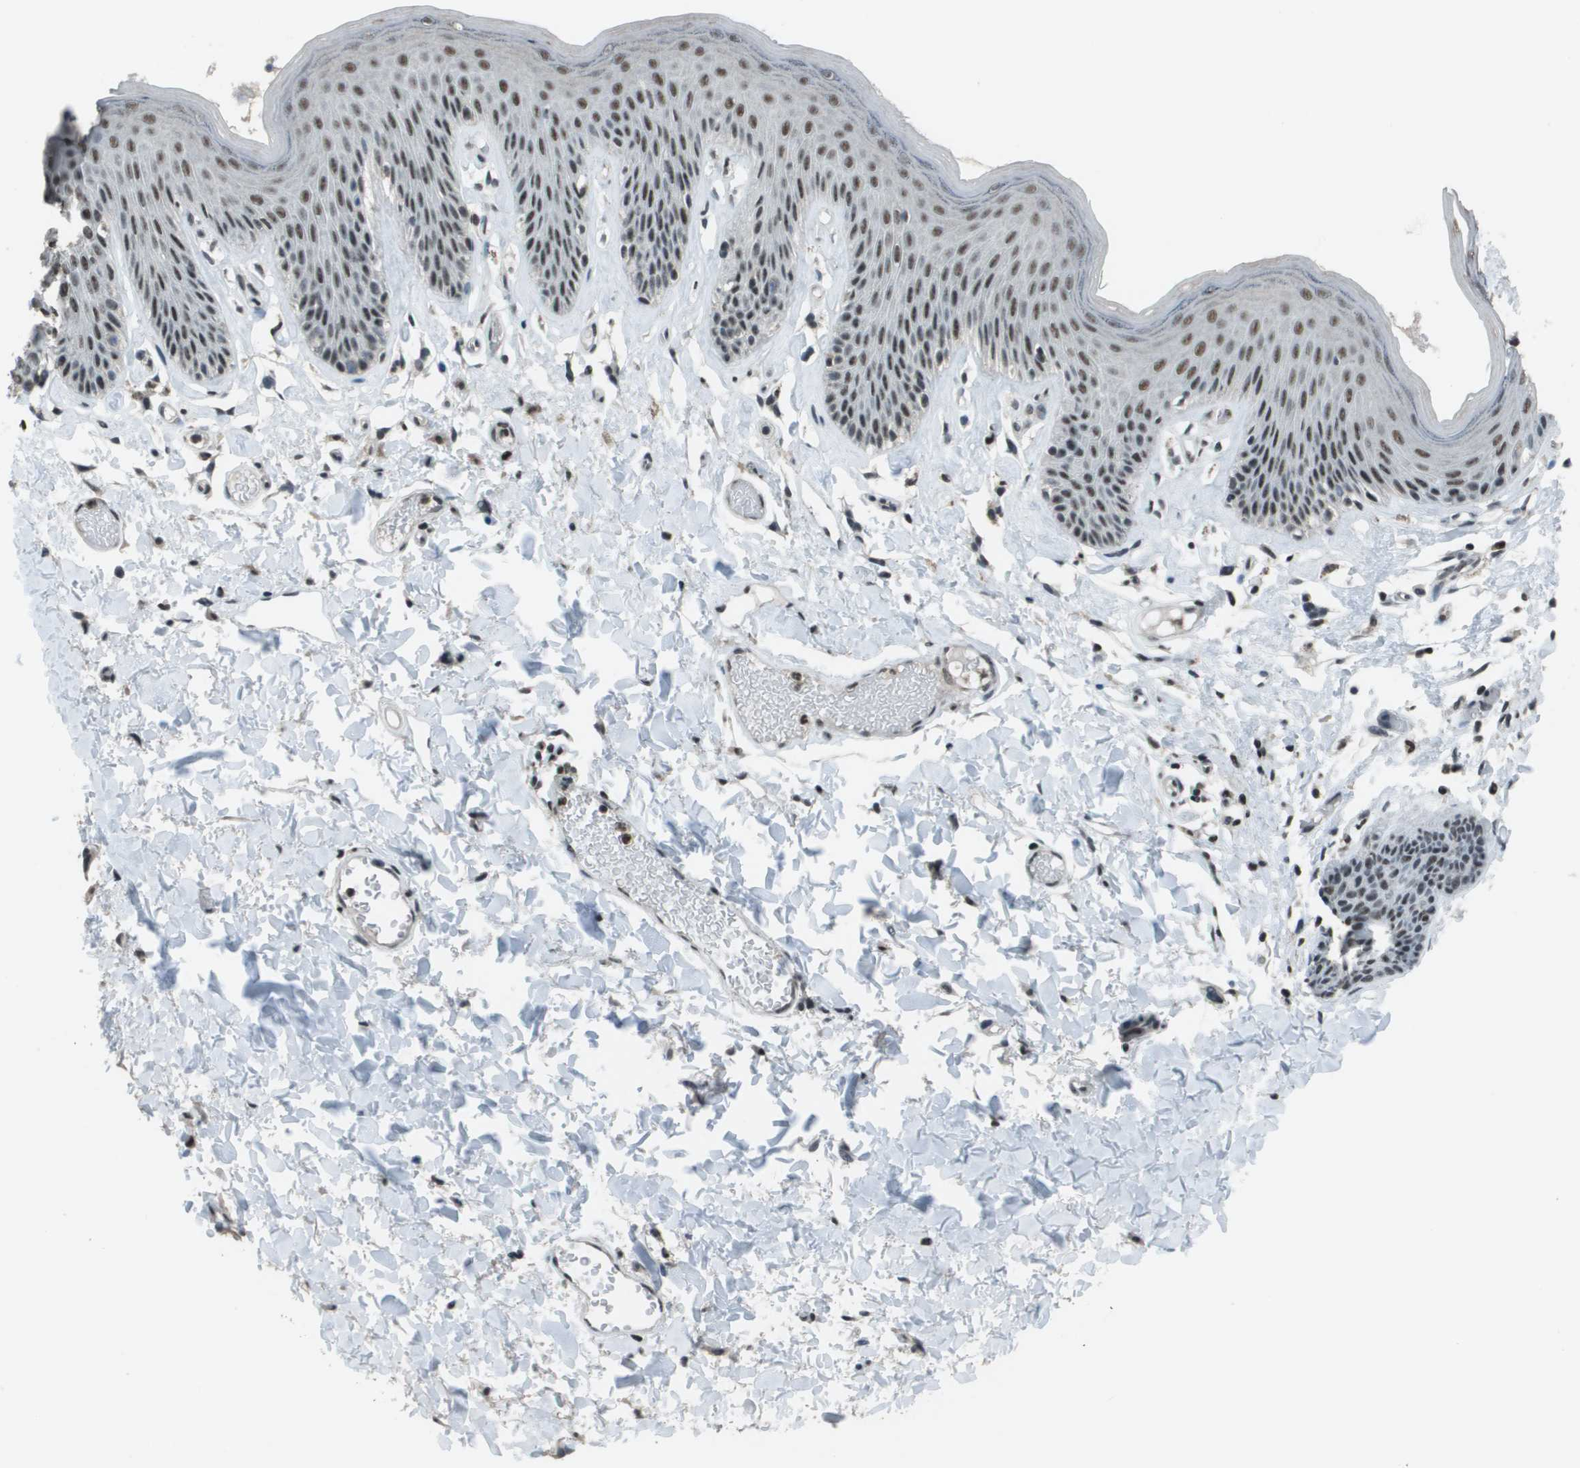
{"staining": {"intensity": "moderate", "quantity": "25%-75%", "location": "nuclear"}, "tissue": "skin", "cell_type": "Epidermal cells", "image_type": "normal", "snomed": [{"axis": "morphology", "description": "Normal tissue, NOS"}, {"axis": "topography", "description": "Vulva"}], "caption": "Moderate nuclear protein expression is present in approximately 25%-75% of epidermal cells in skin. (brown staining indicates protein expression, while blue staining denotes nuclei).", "gene": "DEPDC1", "patient": {"sex": "female", "age": 73}}